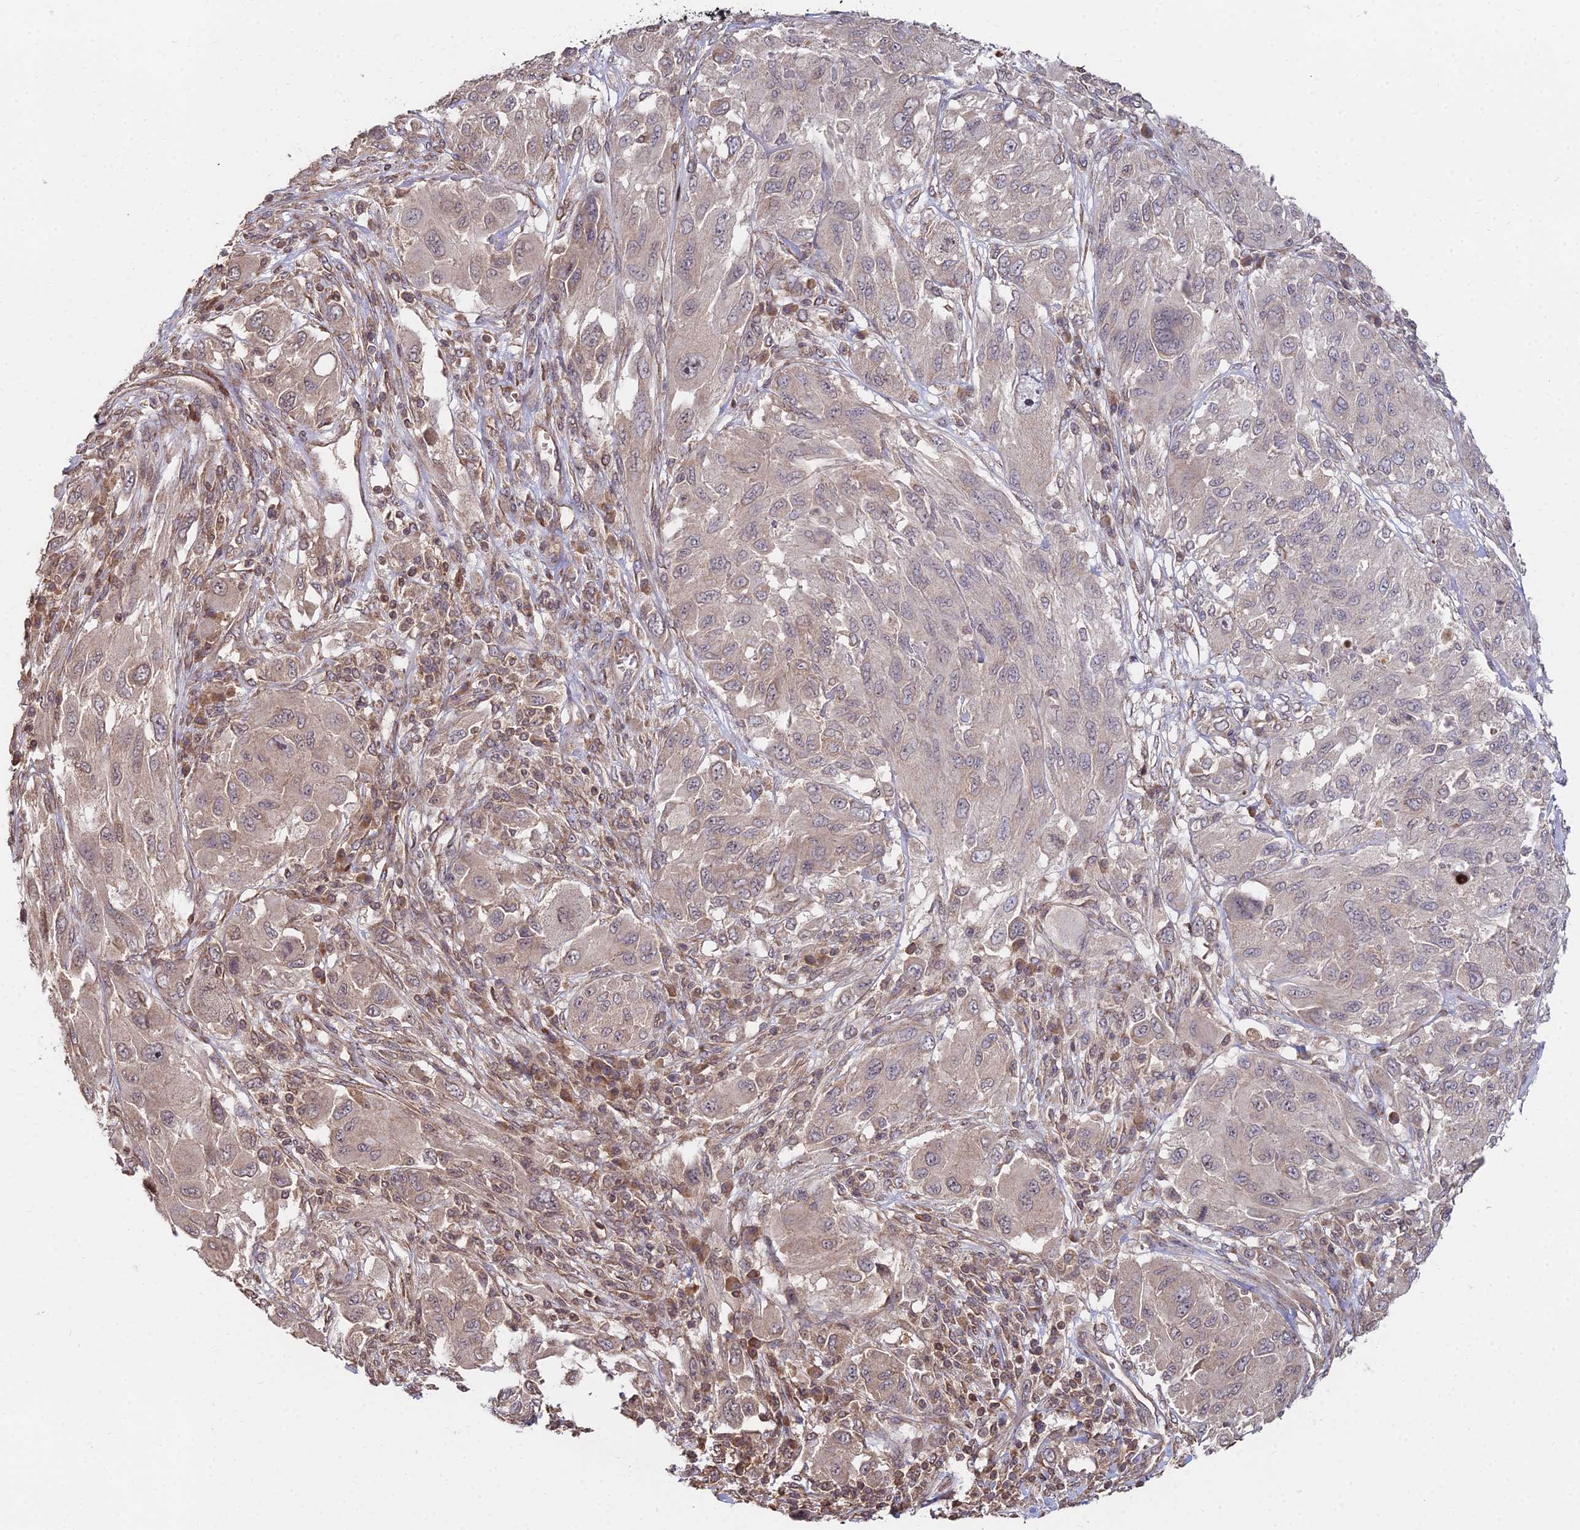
{"staining": {"intensity": "weak", "quantity": "25%-75%", "location": "cytoplasmic/membranous,nuclear"}, "tissue": "melanoma", "cell_type": "Tumor cells", "image_type": "cancer", "snomed": [{"axis": "morphology", "description": "Malignant melanoma, NOS"}, {"axis": "topography", "description": "Skin"}], "caption": "Melanoma stained with a protein marker demonstrates weak staining in tumor cells.", "gene": "RBMS2", "patient": {"sex": "female", "age": 91}}